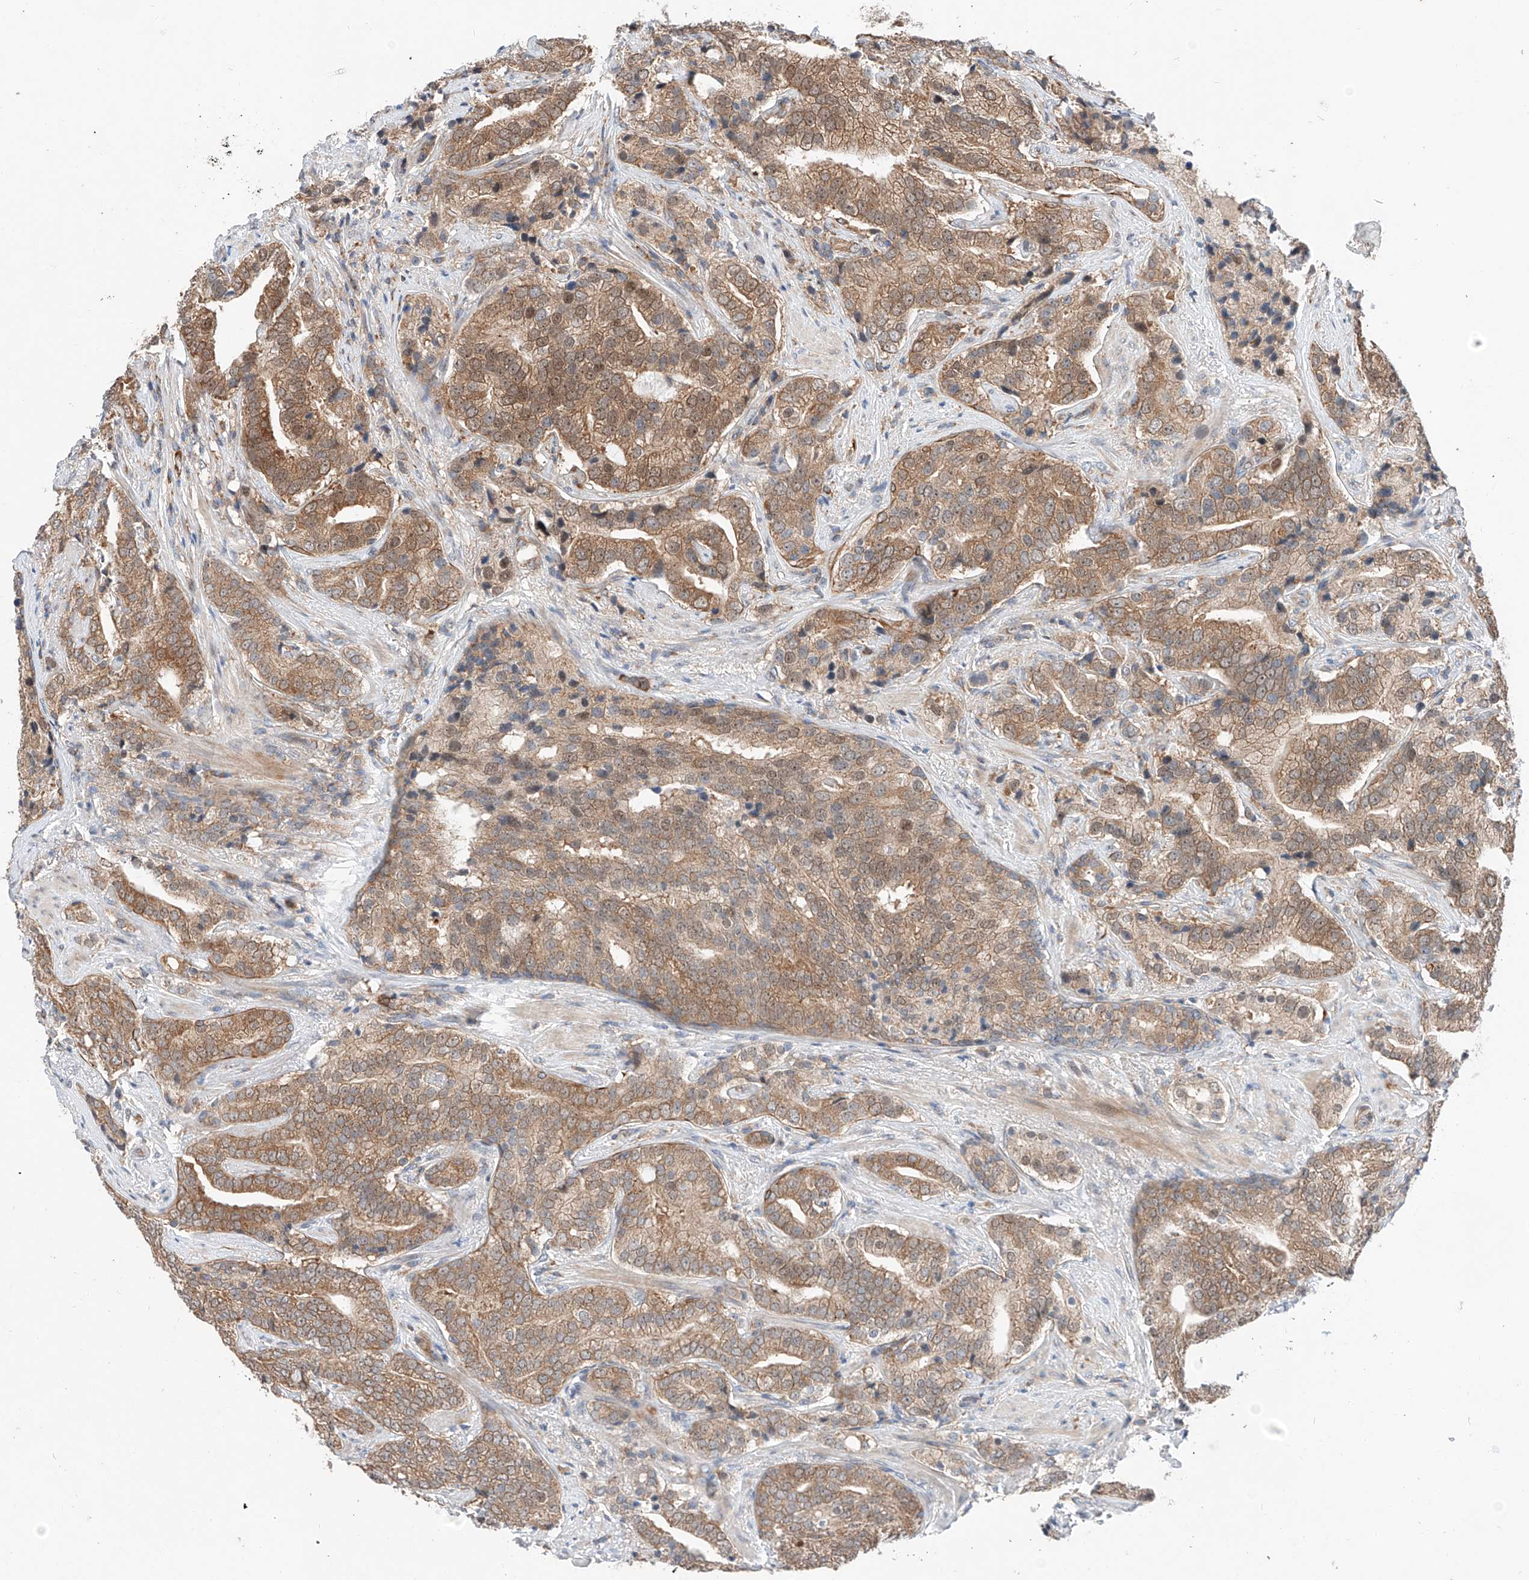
{"staining": {"intensity": "moderate", "quantity": ">75%", "location": "cytoplasmic/membranous"}, "tissue": "prostate cancer", "cell_type": "Tumor cells", "image_type": "cancer", "snomed": [{"axis": "morphology", "description": "Adenocarcinoma, High grade"}, {"axis": "topography", "description": "Prostate"}], "caption": "A histopathology image showing moderate cytoplasmic/membranous positivity in about >75% of tumor cells in prostate cancer (high-grade adenocarcinoma), as visualized by brown immunohistochemical staining.", "gene": "RUSC1", "patient": {"sex": "male", "age": 57}}